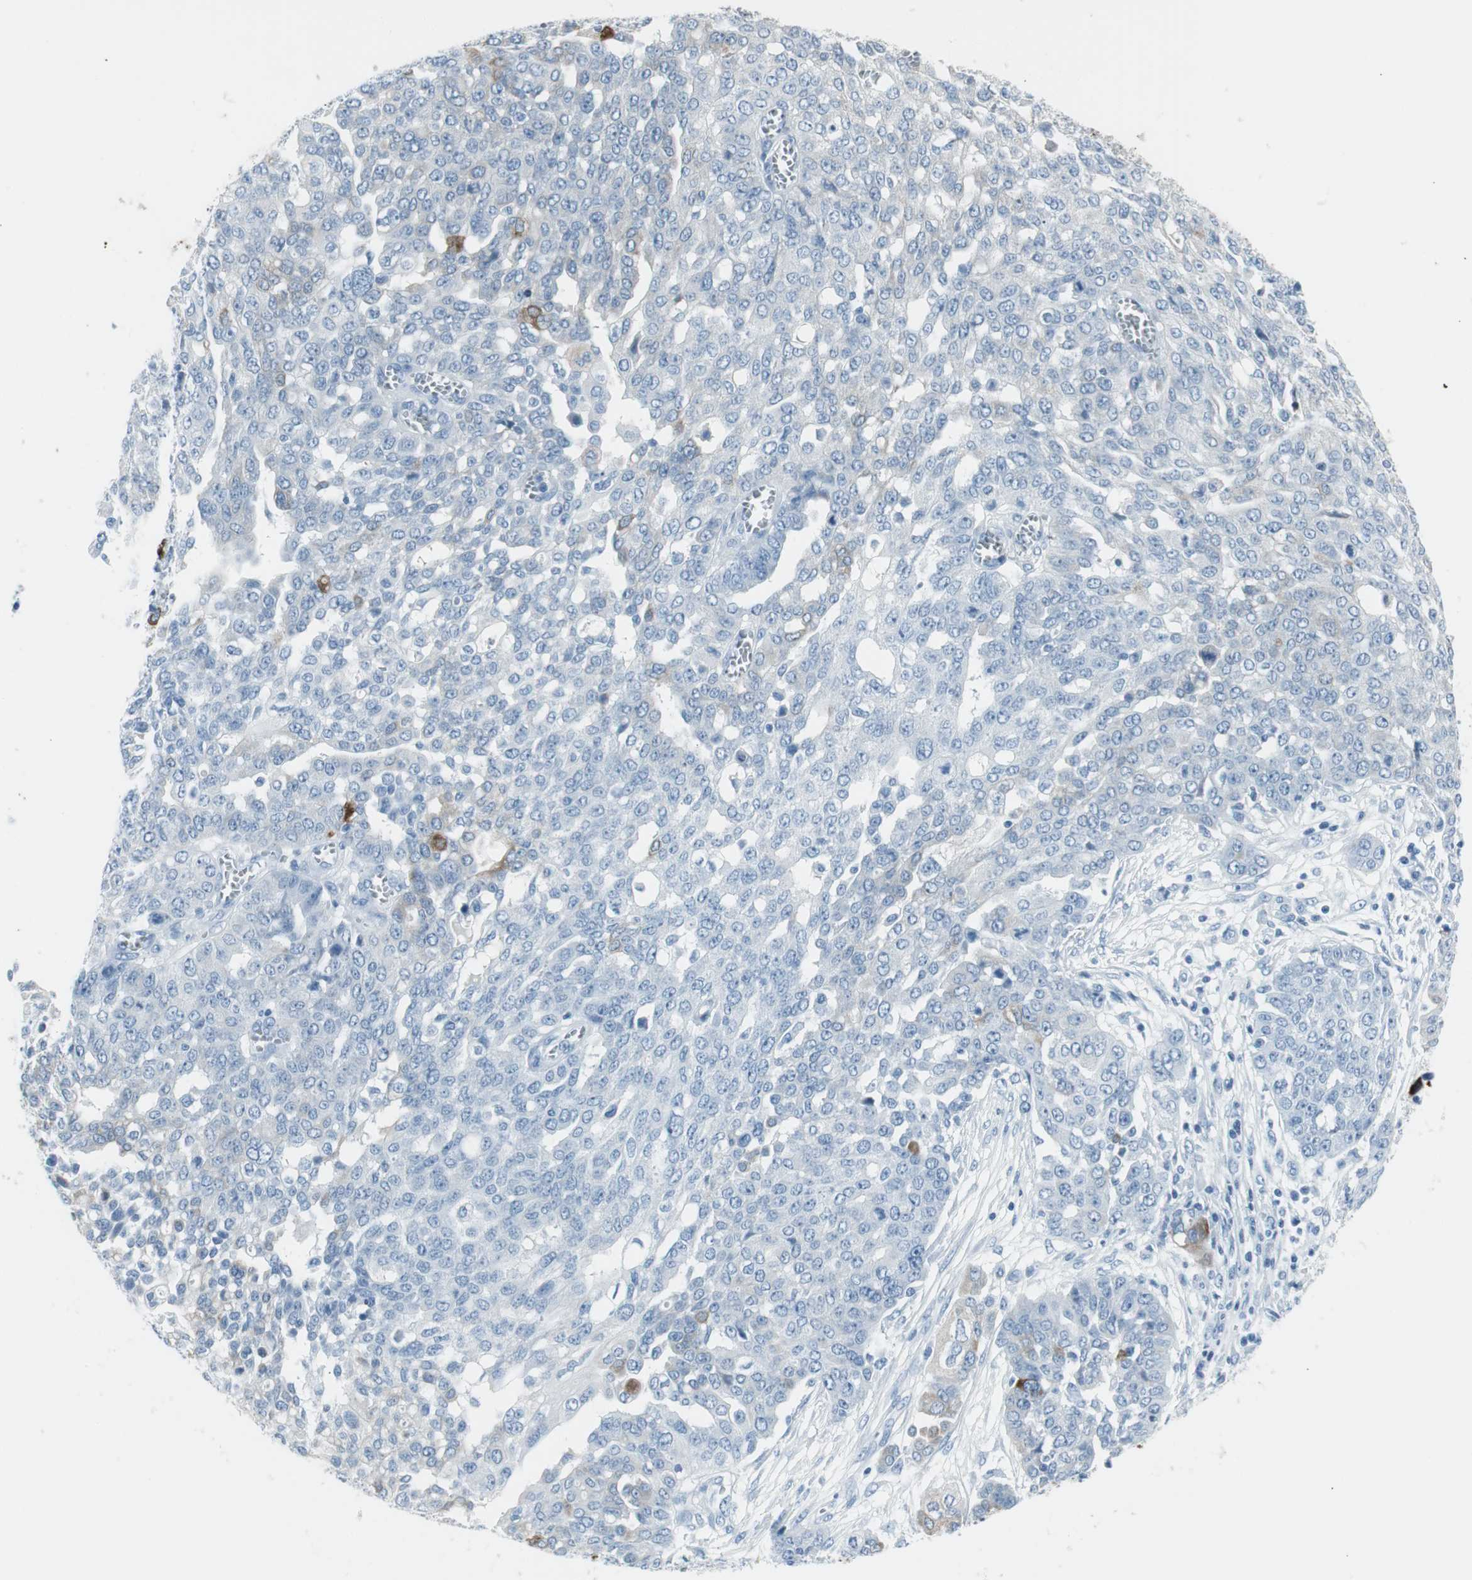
{"staining": {"intensity": "negative", "quantity": "none", "location": "none"}, "tissue": "ovarian cancer", "cell_type": "Tumor cells", "image_type": "cancer", "snomed": [{"axis": "morphology", "description": "Cystadenocarcinoma, serous, NOS"}, {"axis": "topography", "description": "Soft tissue"}, {"axis": "topography", "description": "Ovary"}], "caption": "Tumor cells show no significant protein positivity in ovarian cancer (serous cystadenocarcinoma).", "gene": "AGR2", "patient": {"sex": "female", "age": 57}}